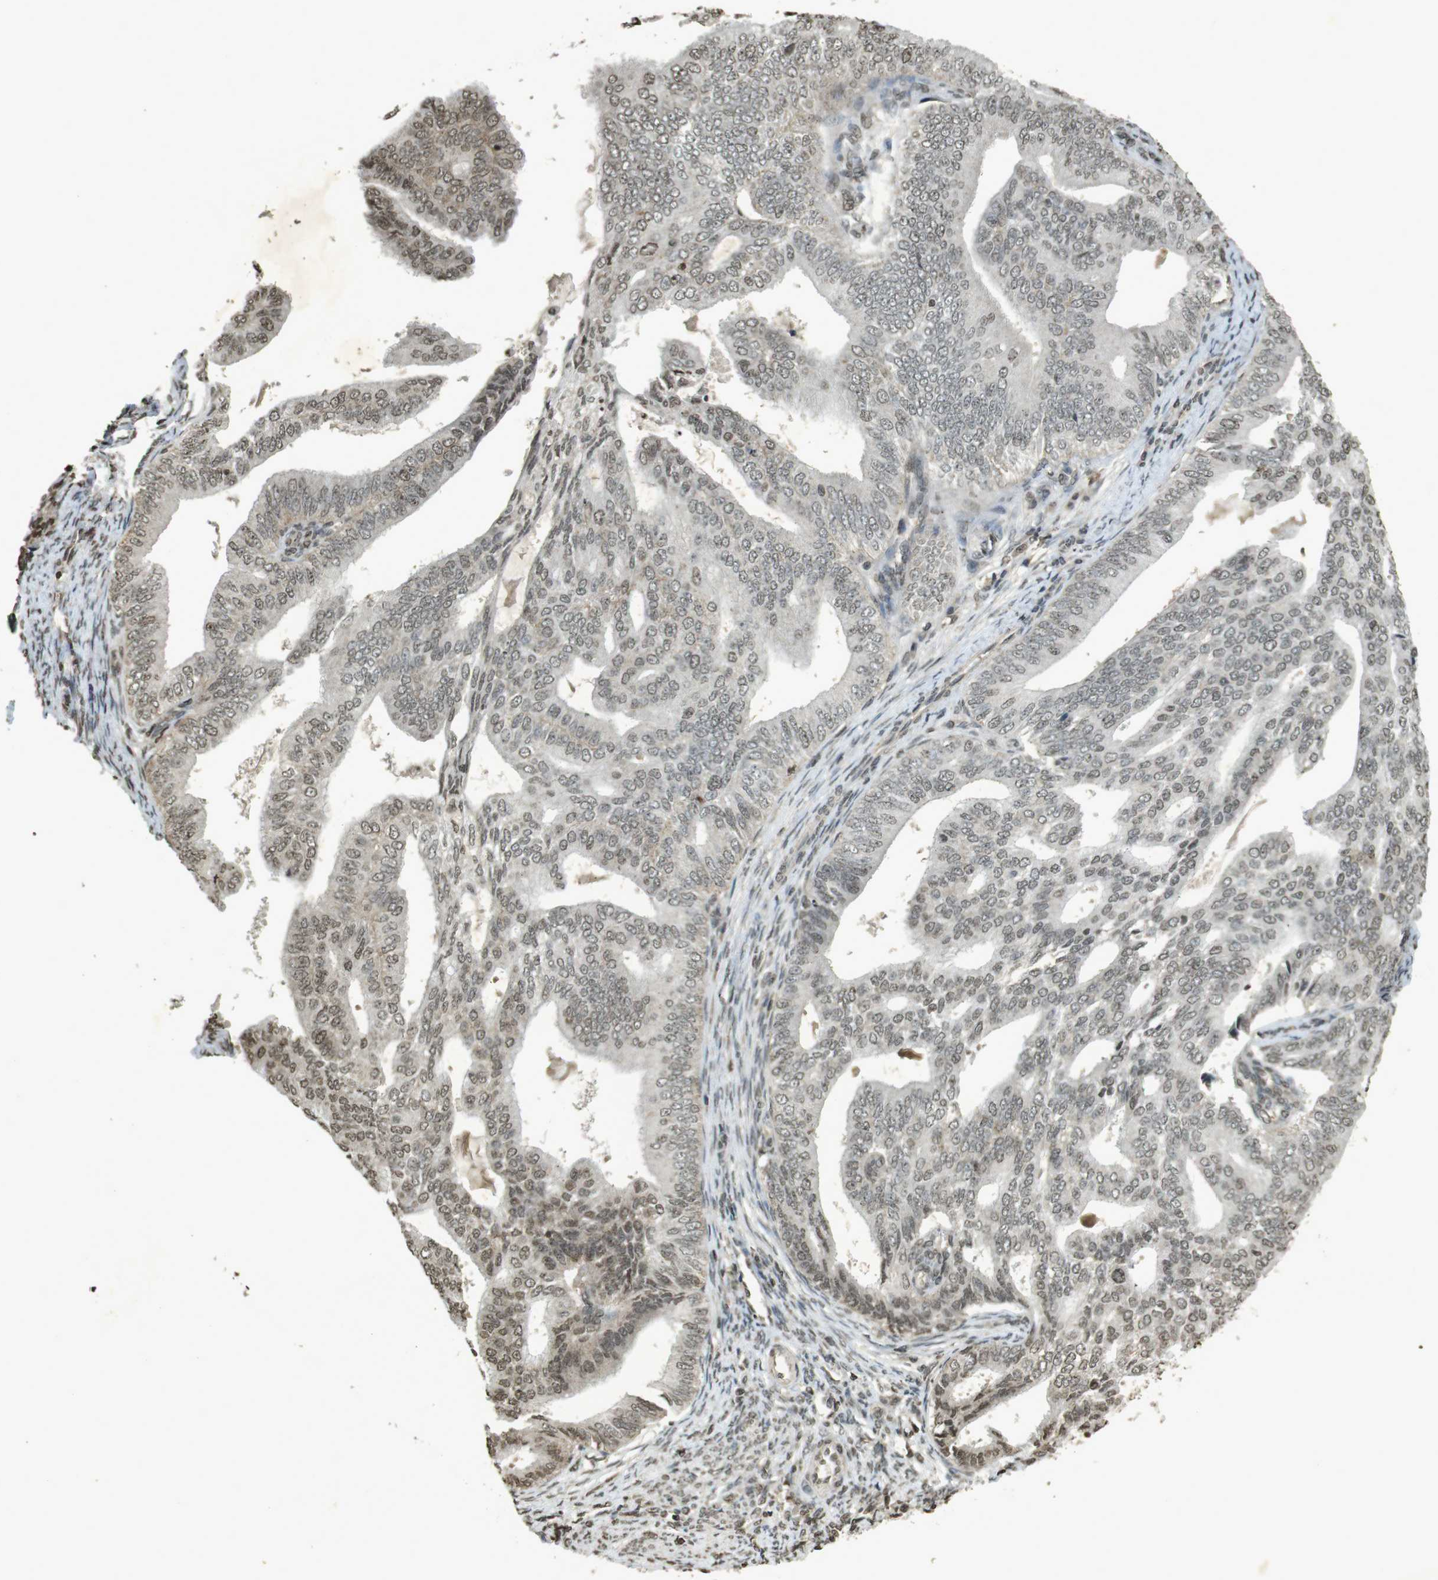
{"staining": {"intensity": "weak", "quantity": ">75%", "location": "nuclear"}, "tissue": "endometrial cancer", "cell_type": "Tumor cells", "image_type": "cancer", "snomed": [{"axis": "morphology", "description": "Adenocarcinoma, NOS"}, {"axis": "topography", "description": "Endometrium"}], "caption": "Immunohistochemical staining of endometrial adenocarcinoma reveals low levels of weak nuclear protein positivity in about >75% of tumor cells.", "gene": "ORC4", "patient": {"sex": "female", "age": 58}}